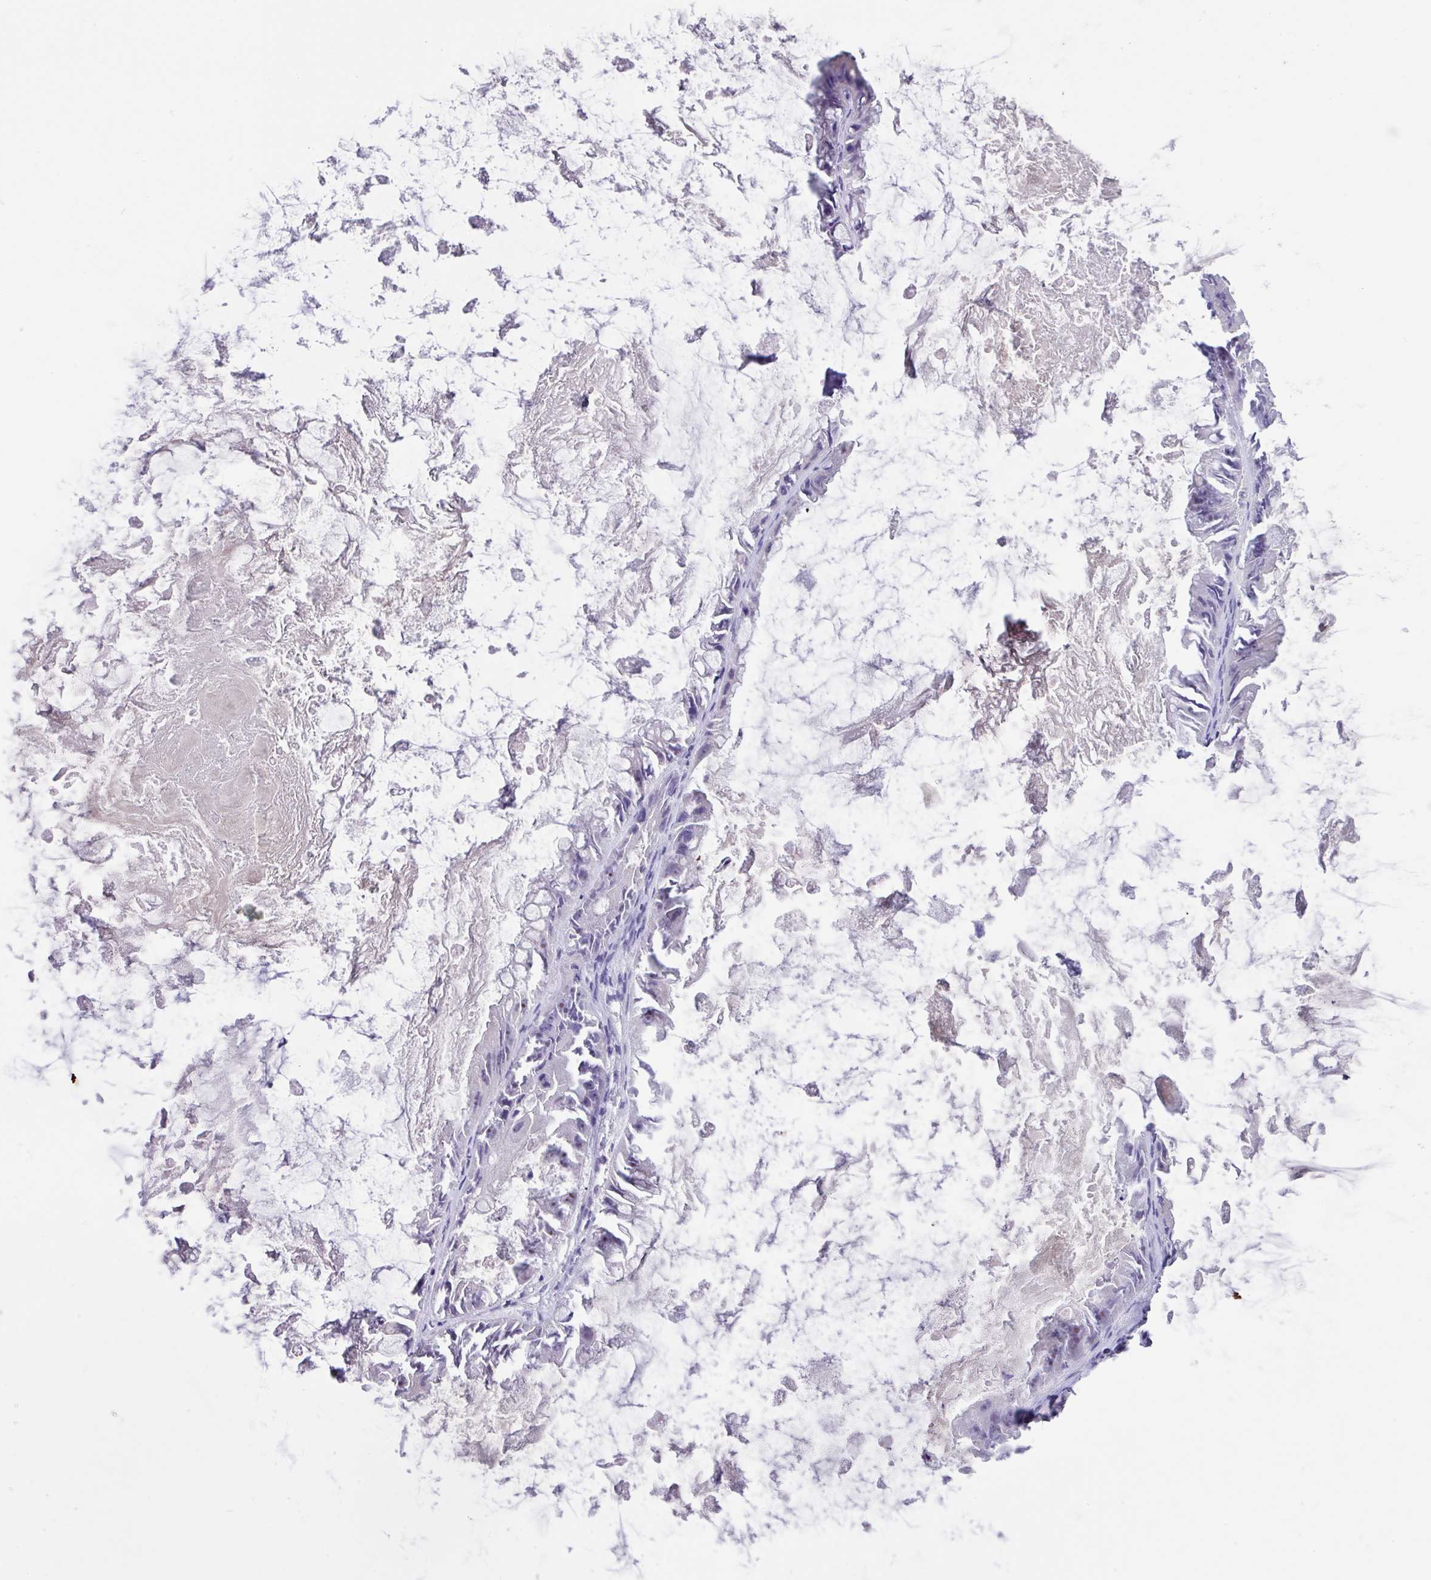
{"staining": {"intensity": "negative", "quantity": "none", "location": "none"}, "tissue": "ovarian cancer", "cell_type": "Tumor cells", "image_type": "cancer", "snomed": [{"axis": "morphology", "description": "Cystadenocarcinoma, mucinous, NOS"}, {"axis": "topography", "description": "Ovary"}], "caption": "A high-resolution histopathology image shows immunohistochemistry staining of ovarian cancer, which reveals no significant staining in tumor cells.", "gene": "MRM2", "patient": {"sex": "female", "age": 61}}